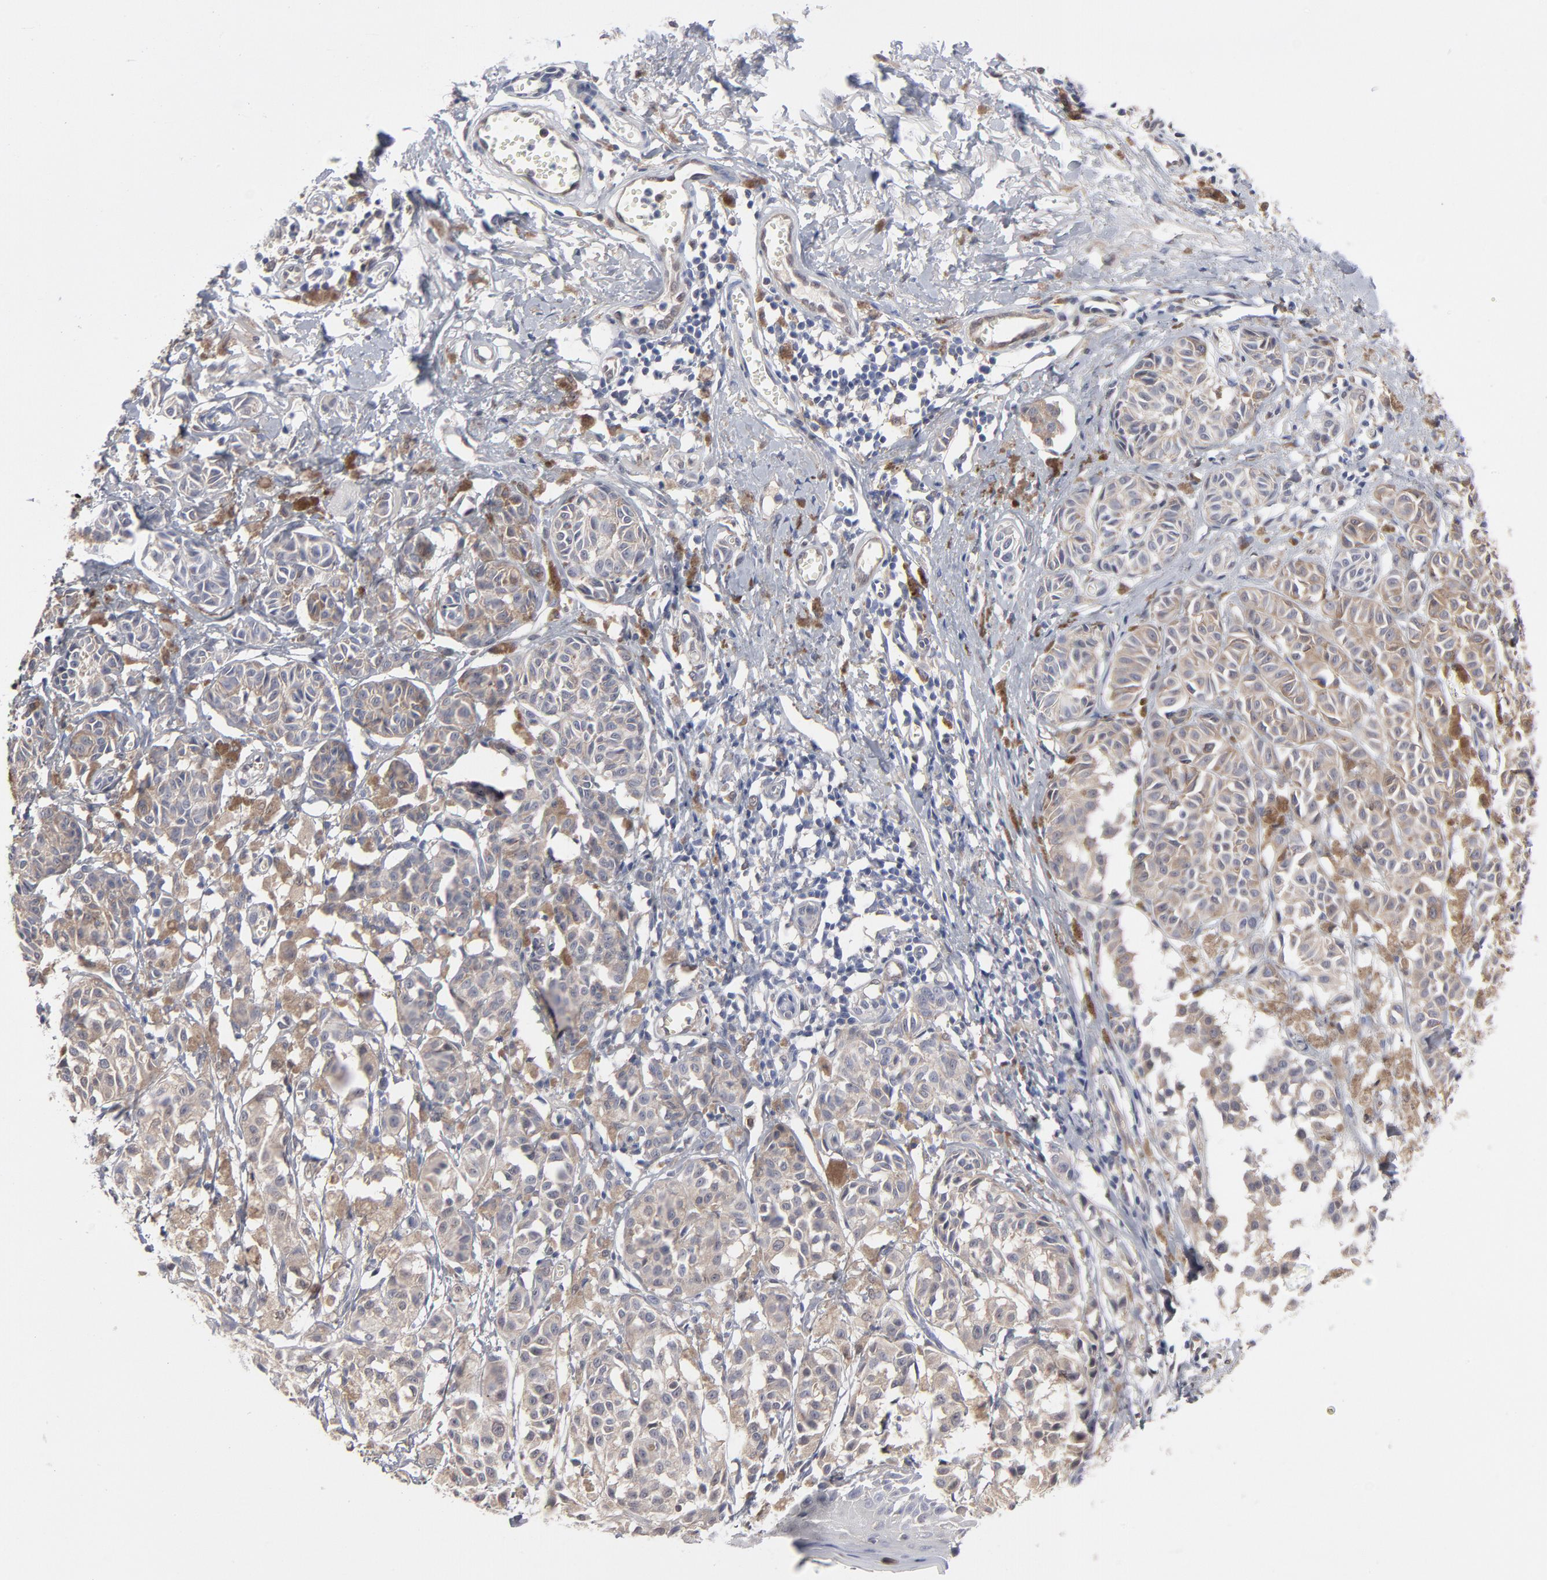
{"staining": {"intensity": "weak", "quantity": ">75%", "location": "cytoplasmic/membranous"}, "tissue": "melanoma", "cell_type": "Tumor cells", "image_type": "cancer", "snomed": [{"axis": "morphology", "description": "Malignant melanoma, NOS"}, {"axis": "topography", "description": "Skin"}], "caption": "Protein expression analysis of malignant melanoma exhibits weak cytoplasmic/membranous positivity in about >75% of tumor cells.", "gene": "ARRB1", "patient": {"sex": "male", "age": 76}}